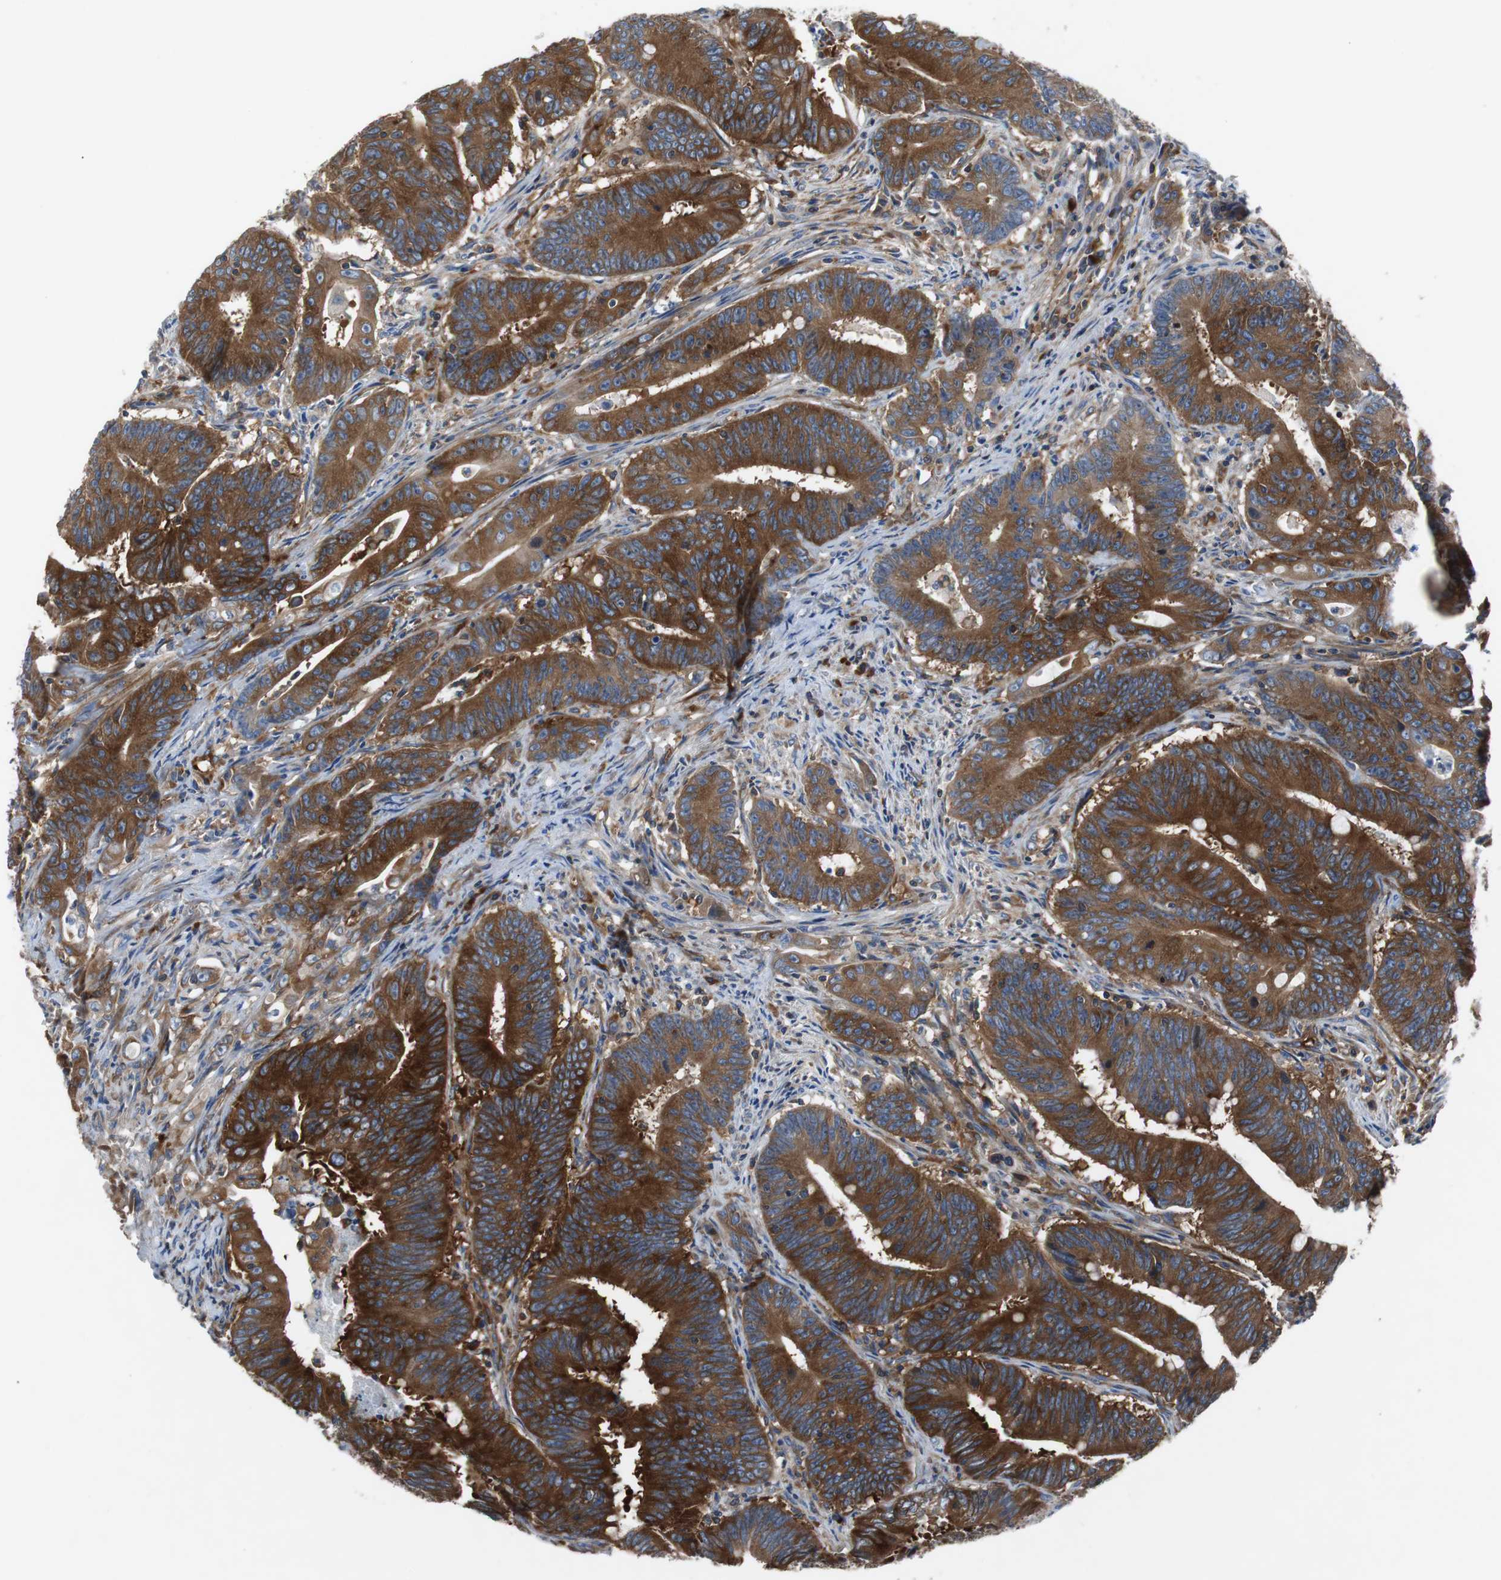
{"staining": {"intensity": "strong", "quantity": ">75%", "location": "cytoplasmic/membranous"}, "tissue": "colorectal cancer", "cell_type": "Tumor cells", "image_type": "cancer", "snomed": [{"axis": "morphology", "description": "Adenocarcinoma, NOS"}, {"axis": "topography", "description": "Colon"}], "caption": "The immunohistochemical stain highlights strong cytoplasmic/membranous expression in tumor cells of adenocarcinoma (colorectal) tissue.", "gene": "GYS1", "patient": {"sex": "male", "age": 45}}